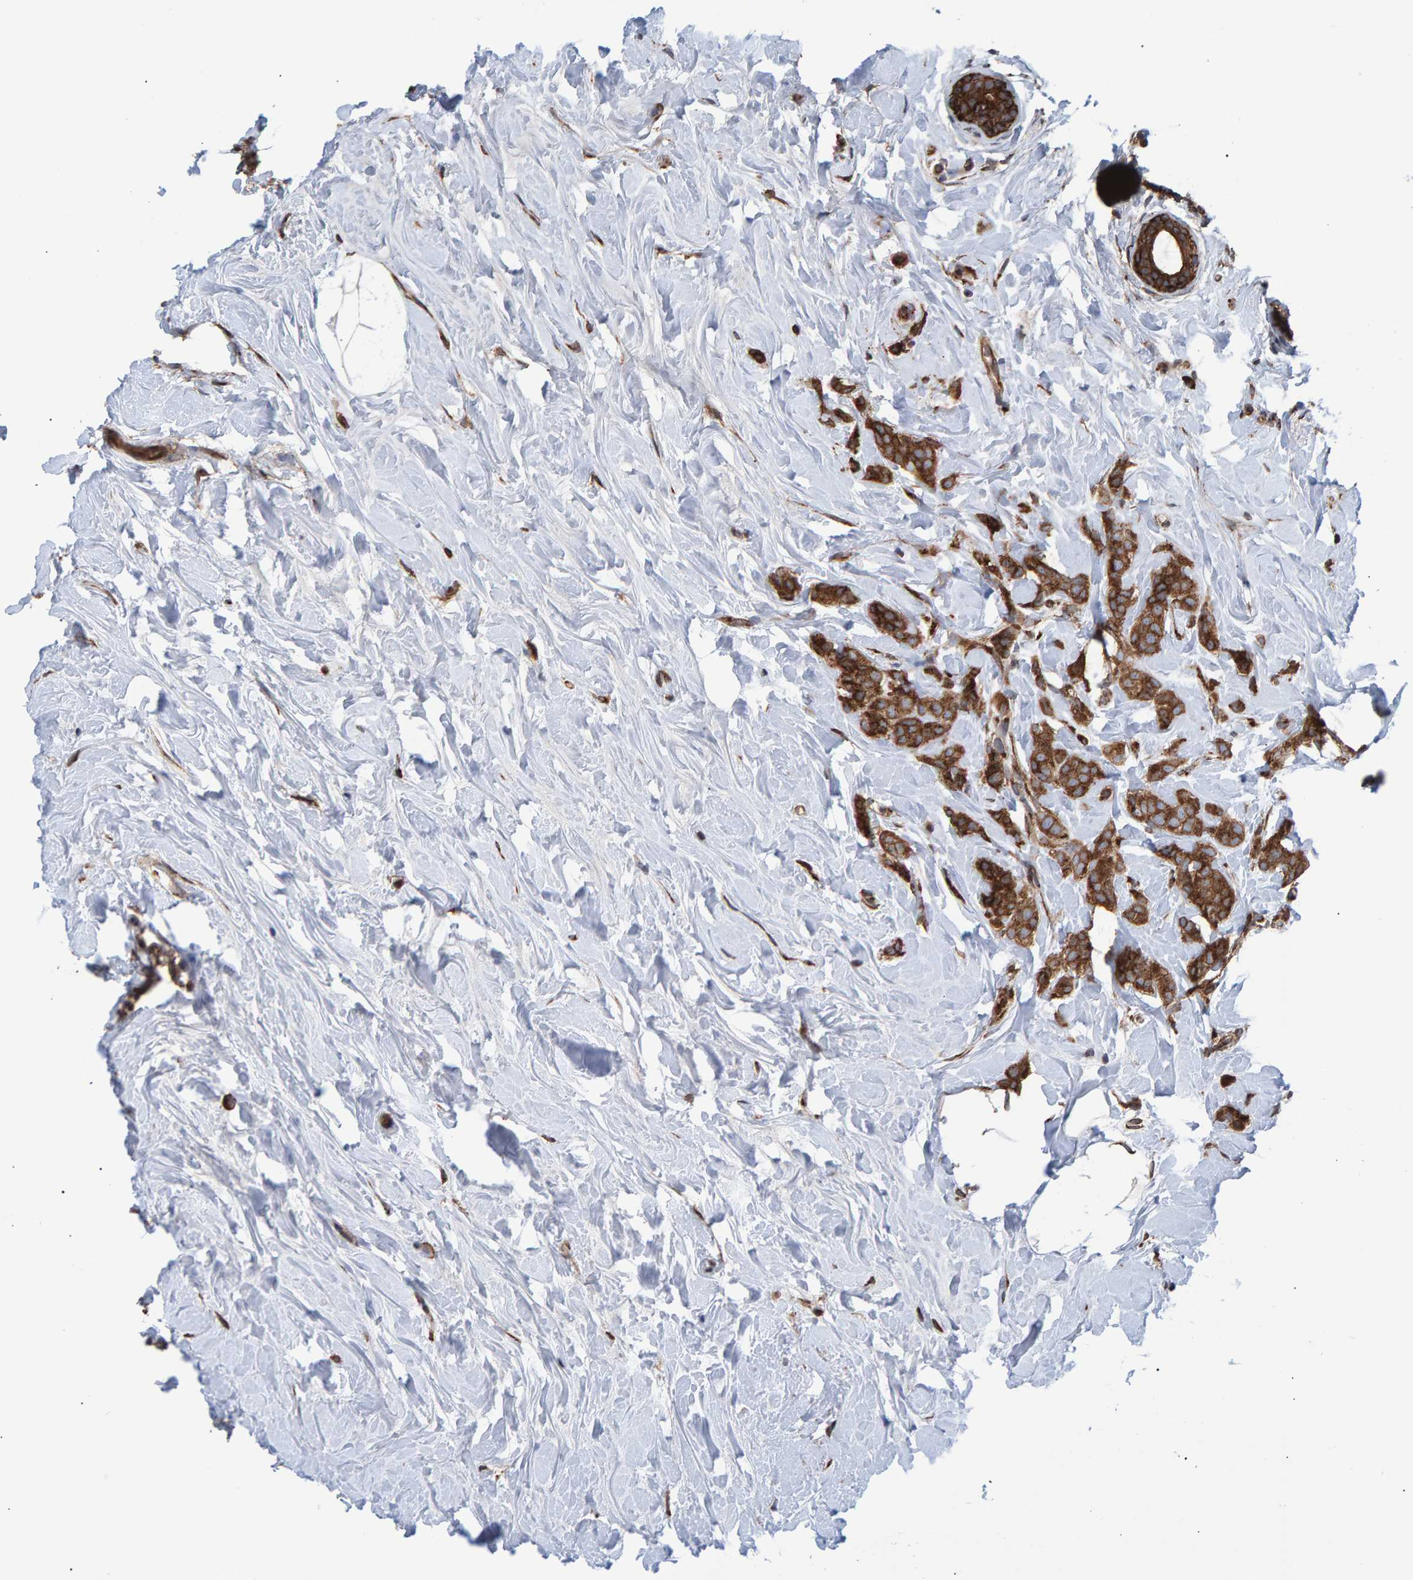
{"staining": {"intensity": "strong", "quantity": ">75%", "location": "cytoplasmic/membranous"}, "tissue": "breast cancer", "cell_type": "Tumor cells", "image_type": "cancer", "snomed": [{"axis": "morphology", "description": "Lobular carcinoma, in situ"}, {"axis": "morphology", "description": "Lobular carcinoma"}, {"axis": "topography", "description": "Breast"}], "caption": "Protein expression by immunohistochemistry displays strong cytoplasmic/membranous staining in about >75% of tumor cells in breast lobular carcinoma. The protein is stained brown, and the nuclei are stained in blue (DAB IHC with brightfield microscopy, high magnification).", "gene": "FAM117A", "patient": {"sex": "female", "age": 41}}